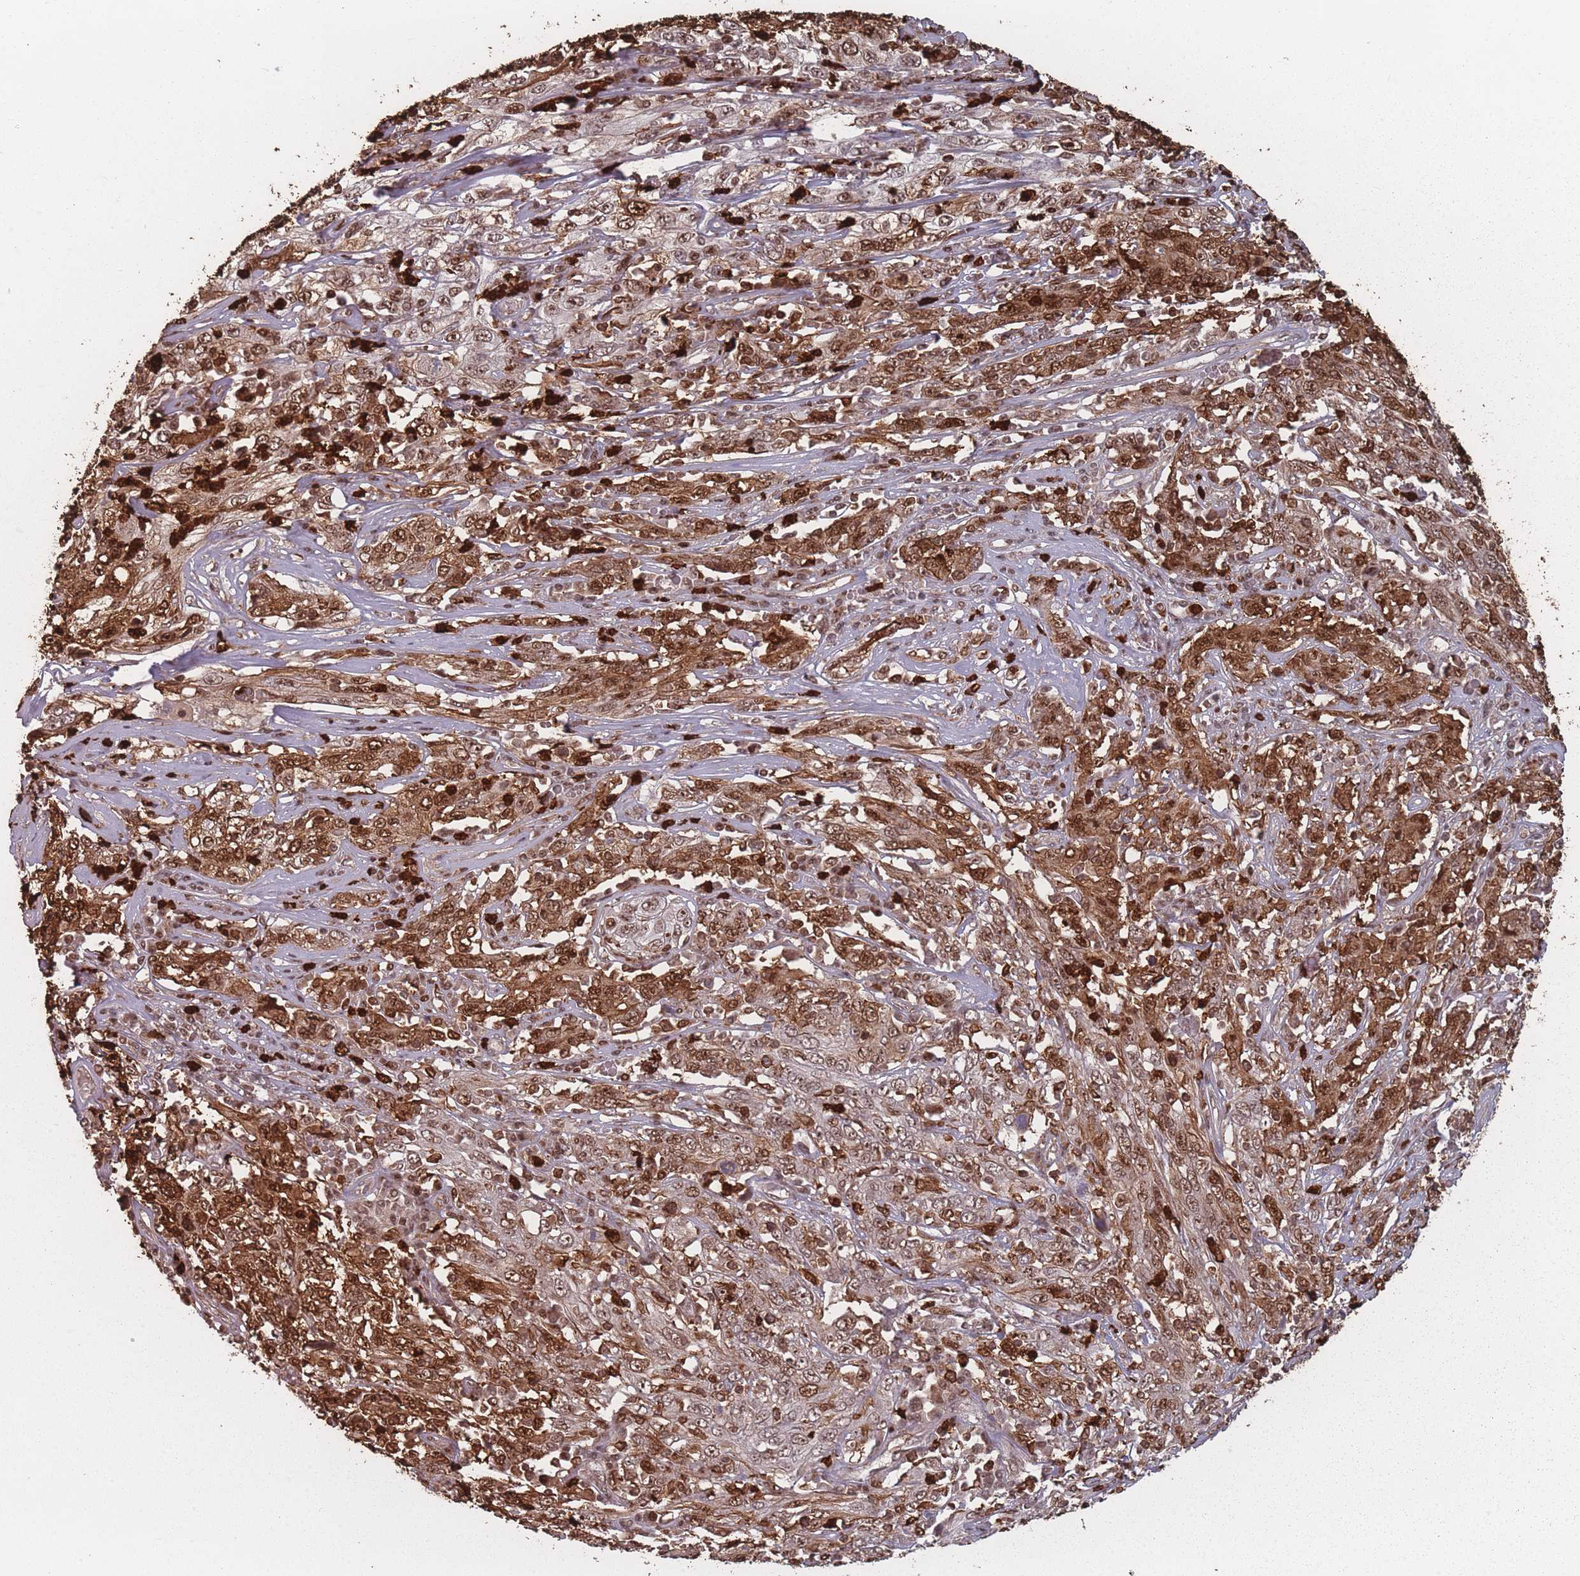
{"staining": {"intensity": "moderate", "quantity": ">75%", "location": "cytoplasmic/membranous,nuclear"}, "tissue": "cervical cancer", "cell_type": "Tumor cells", "image_type": "cancer", "snomed": [{"axis": "morphology", "description": "Squamous cell carcinoma, NOS"}, {"axis": "topography", "description": "Cervix"}], "caption": "Immunohistochemistry (IHC) photomicrograph of cervical squamous cell carcinoma stained for a protein (brown), which shows medium levels of moderate cytoplasmic/membranous and nuclear positivity in approximately >75% of tumor cells.", "gene": "WDR55", "patient": {"sex": "female", "age": 46}}